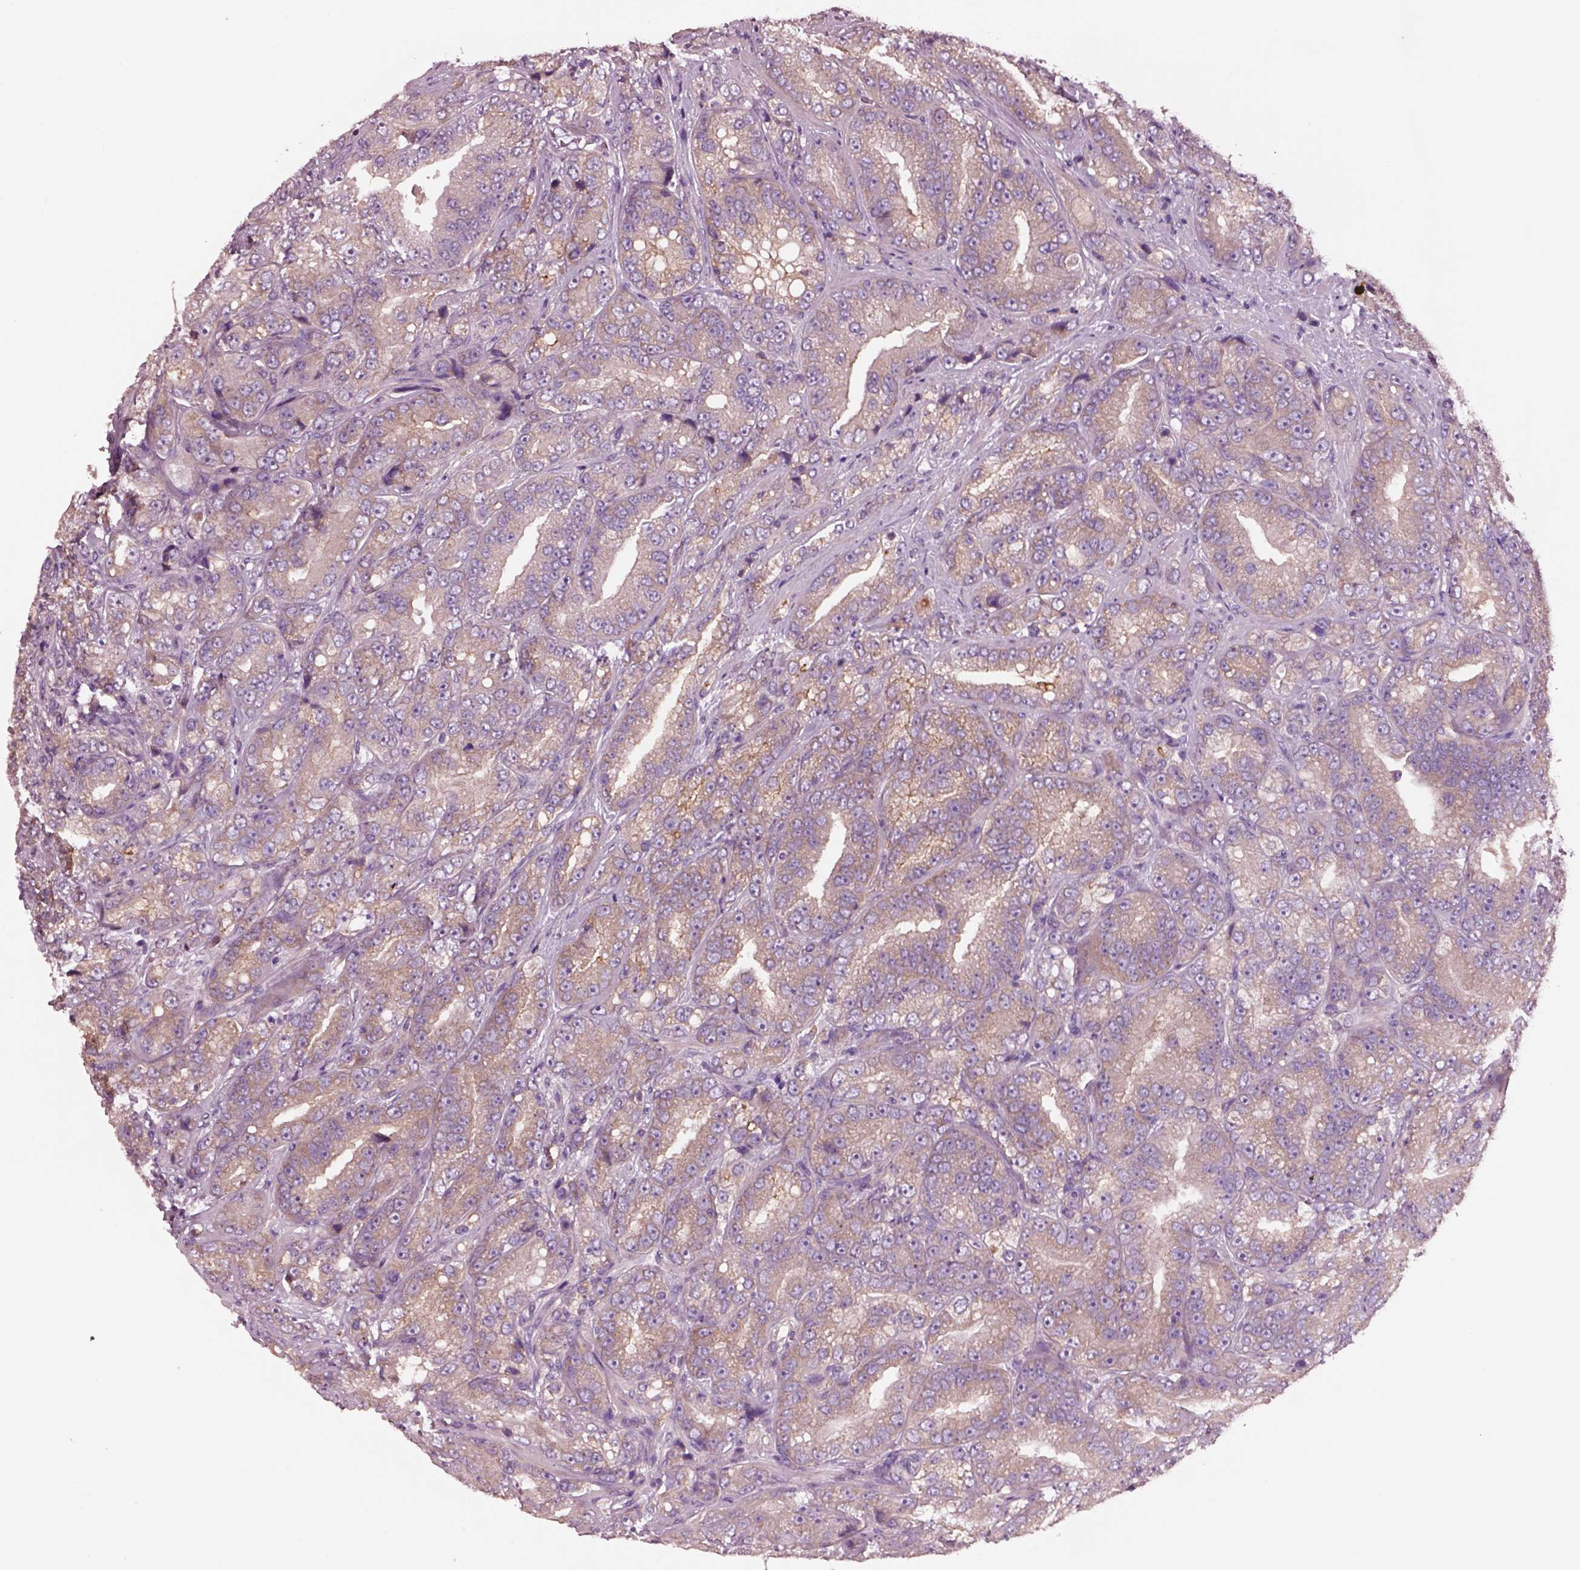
{"staining": {"intensity": "weak", "quantity": ">75%", "location": "cytoplasmic/membranous"}, "tissue": "prostate cancer", "cell_type": "Tumor cells", "image_type": "cancer", "snomed": [{"axis": "morphology", "description": "Adenocarcinoma, NOS"}, {"axis": "topography", "description": "Prostate"}], "caption": "An image of human adenocarcinoma (prostate) stained for a protein displays weak cytoplasmic/membranous brown staining in tumor cells.", "gene": "SEC23A", "patient": {"sex": "male", "age": 63}}